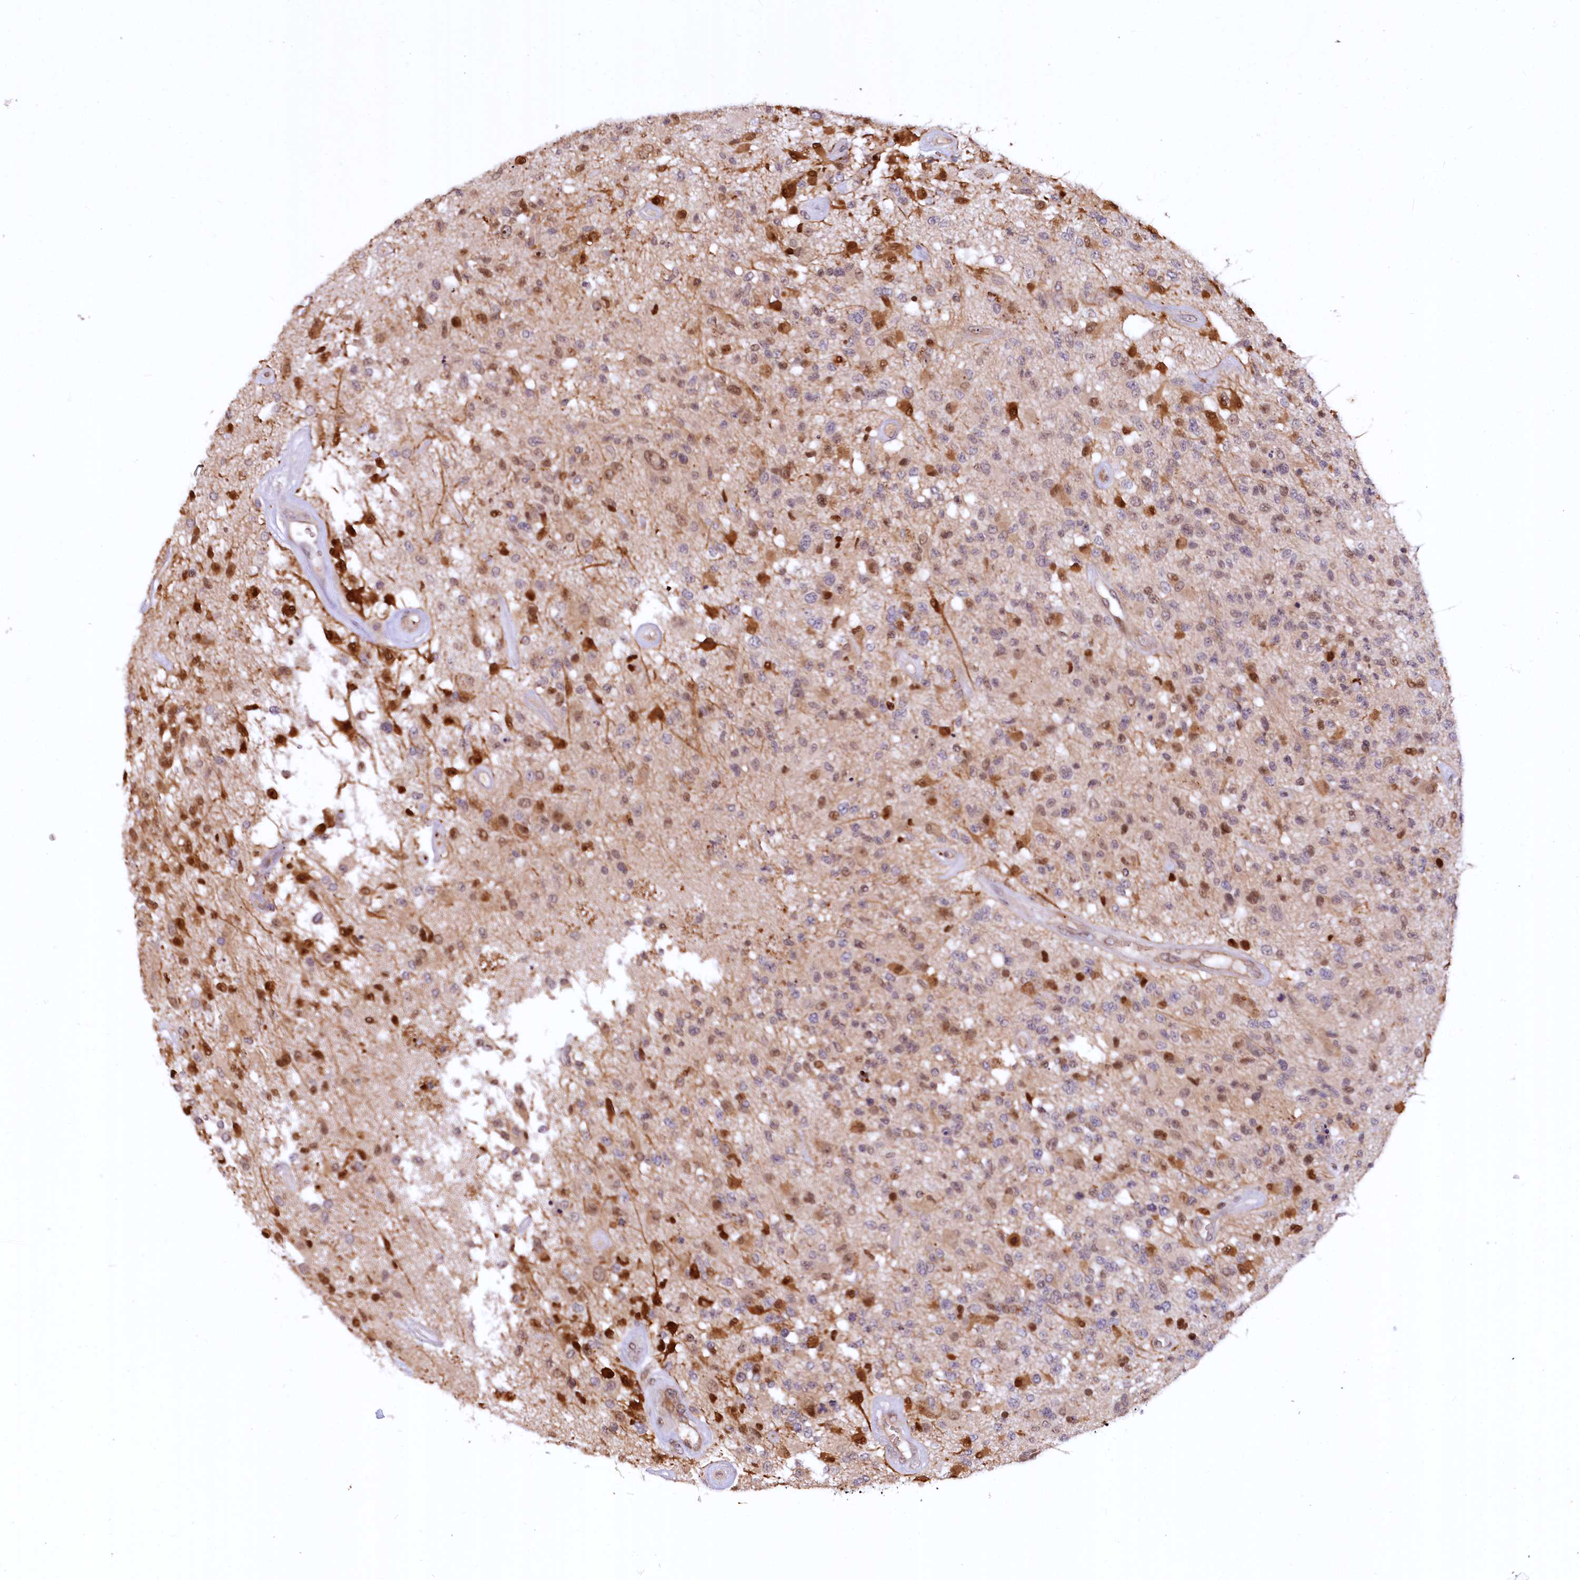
{"staining": {"intensity": "moderate", "quantity": "<25%", "location": "nuclear"}, "tissue": "glioma", "cell_type": "Tumor cells", "image_type": "cancer", "snomed": [{"axis": "morphology", "description": "Glioma, malignant, High grade"}, {"axis": "morphology", "description": "Glioblastoma, NOS"}, {"axis": "topography", "description": "Brain"}], "caption": "IHC (DAB (3,3'-diaminobenzidine)) staining of human glioblastoma demonstrates moderate nuclear protein expression in approximately <25% of tumor cells.", "gene": "N4BP2L1", "patient": {"sex": "male", "age": 60}}